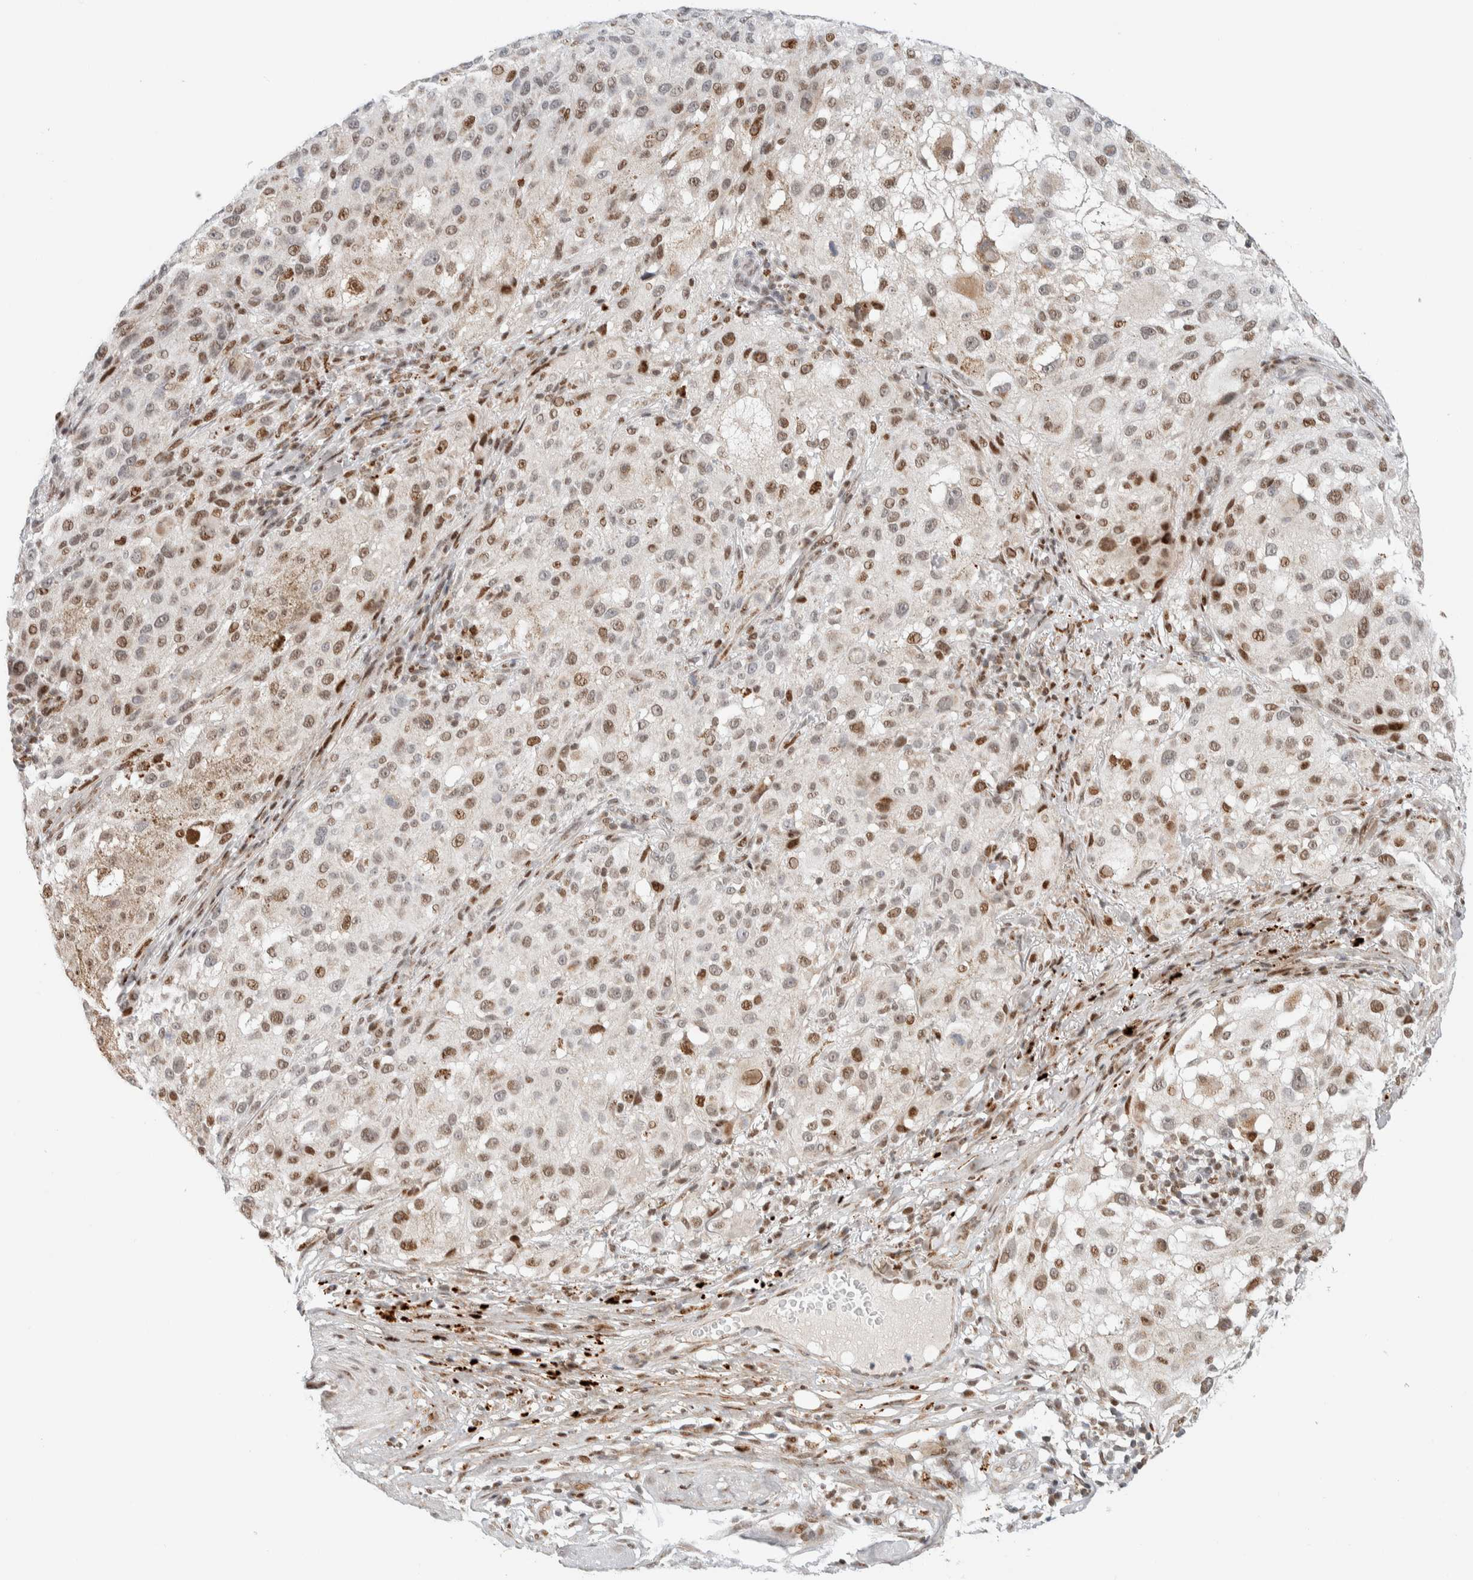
{"staining": {"intensity": "moderate", "quantity": "25%-75%", "location": "nuclear"}, "tissue": "melanoma", "cell_type": "Tumor cells", "image_type": "cancer", "snomed": [{"axis": "morphology", "description": "Necrosis, NOS"}, {"axis": "morphology", "description": "Malignant melanoma, NOS"}, {"axis": "topography", "description": "Skin"}], "caption": "This is a histology image of immunohistochemistry (IHC) staining of melanoma, which shows moderate positivity in the nuclear of tumor cells.", "gene": "TSPAN32", "patient": {"sex": "female", "age": 87}}